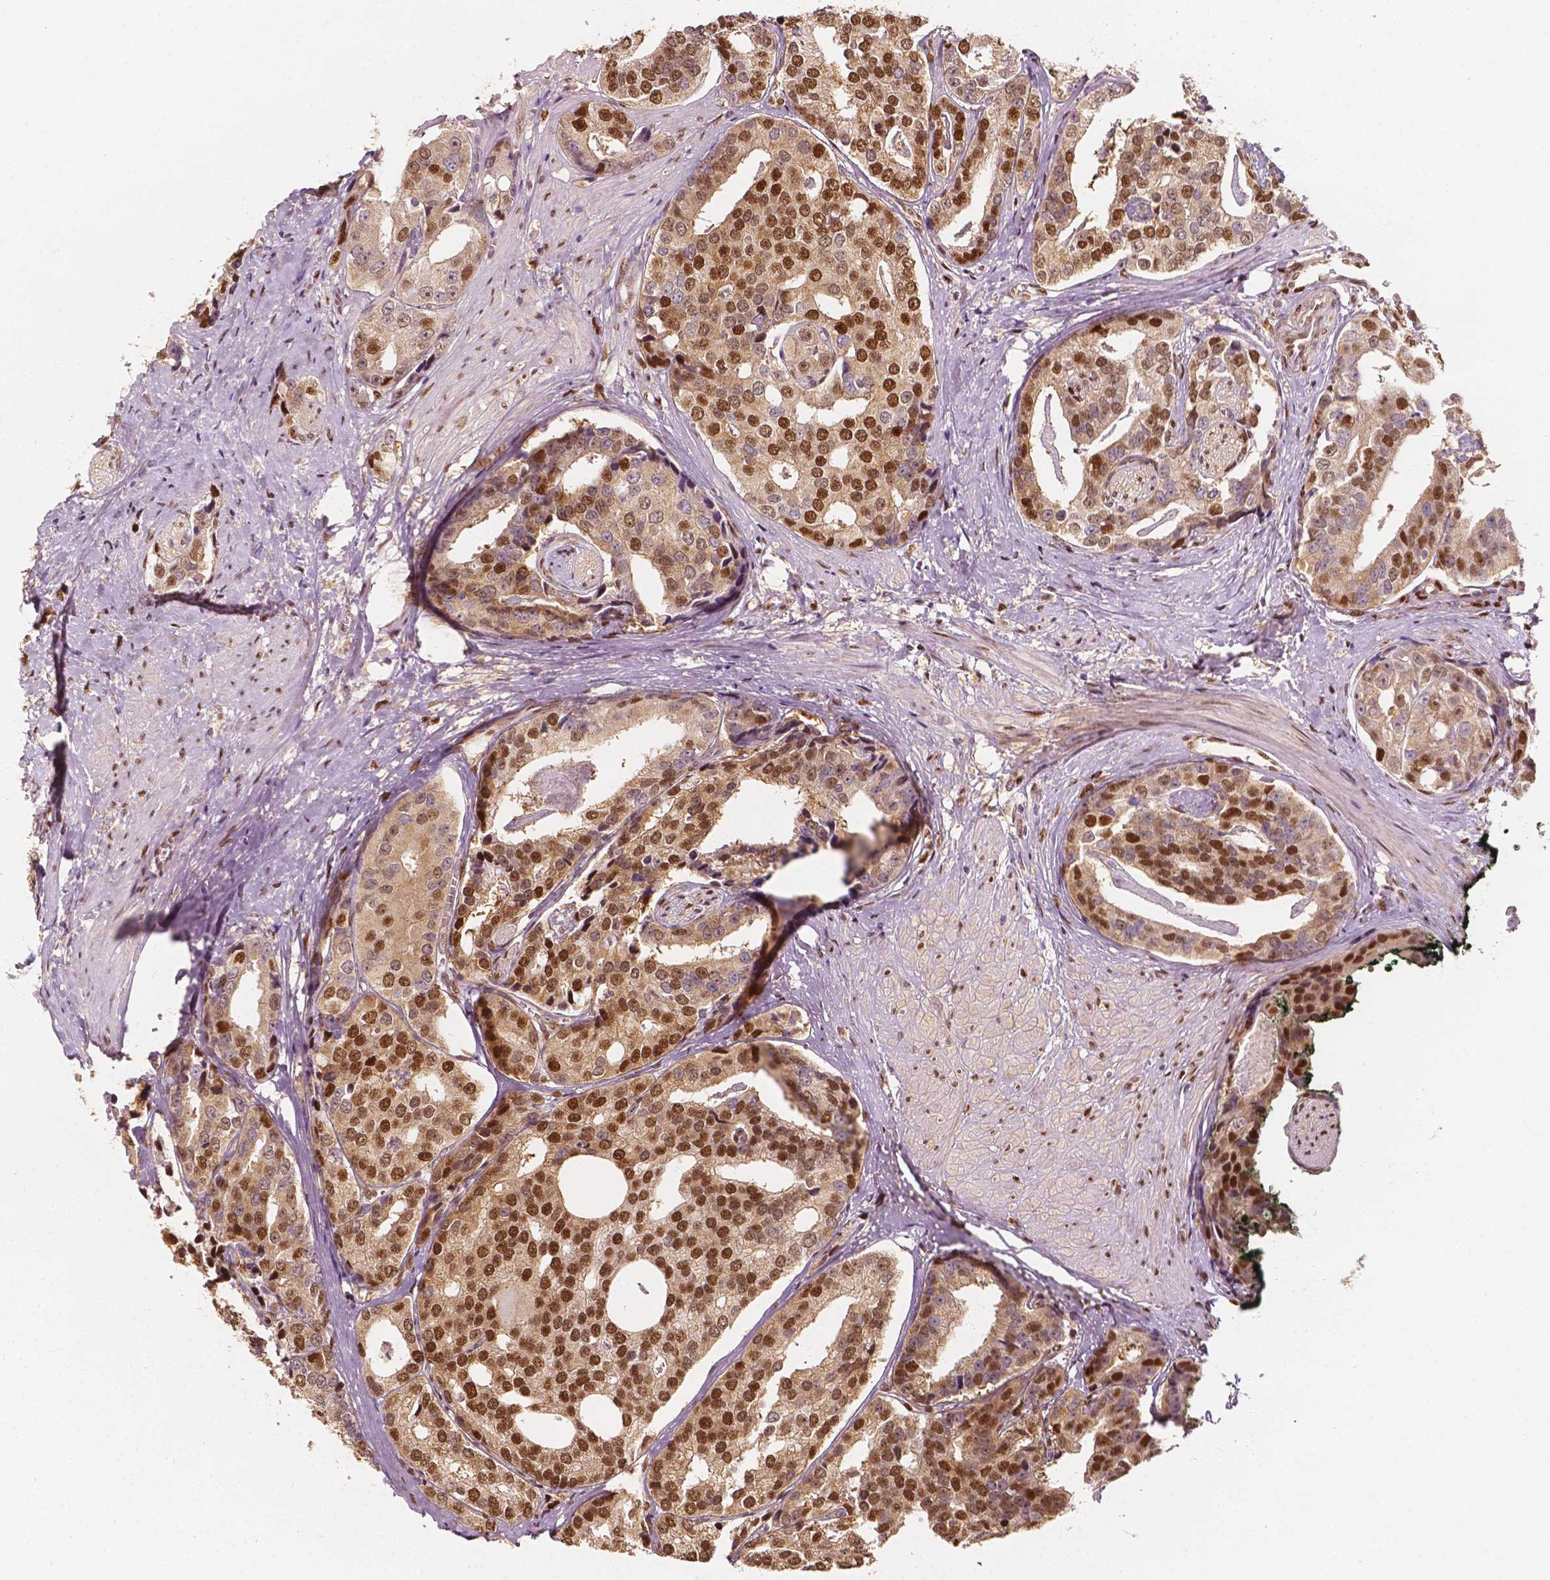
{"staining": {"intensity": "strong", "quantity": "25%-75%", "location": "nuclear"}, "tissue": "prostate cancer", "cell_type": "Tumor cells", "image_type": "cancer", "snomed": [{"axis": "morphology", "description": "Adenocarcinoma, High grade"}, {"axis": "topography", "description": "Prostate"}], "caption": "DAB immunohistochemical staining of adenocarcinoma (high-grade) (prostate) reveals strong nuclear protein positivity in about 25%-75% of tumor cells.", "gene": "TBC1D17", "patient": {"sex": "male", "age": 71}}